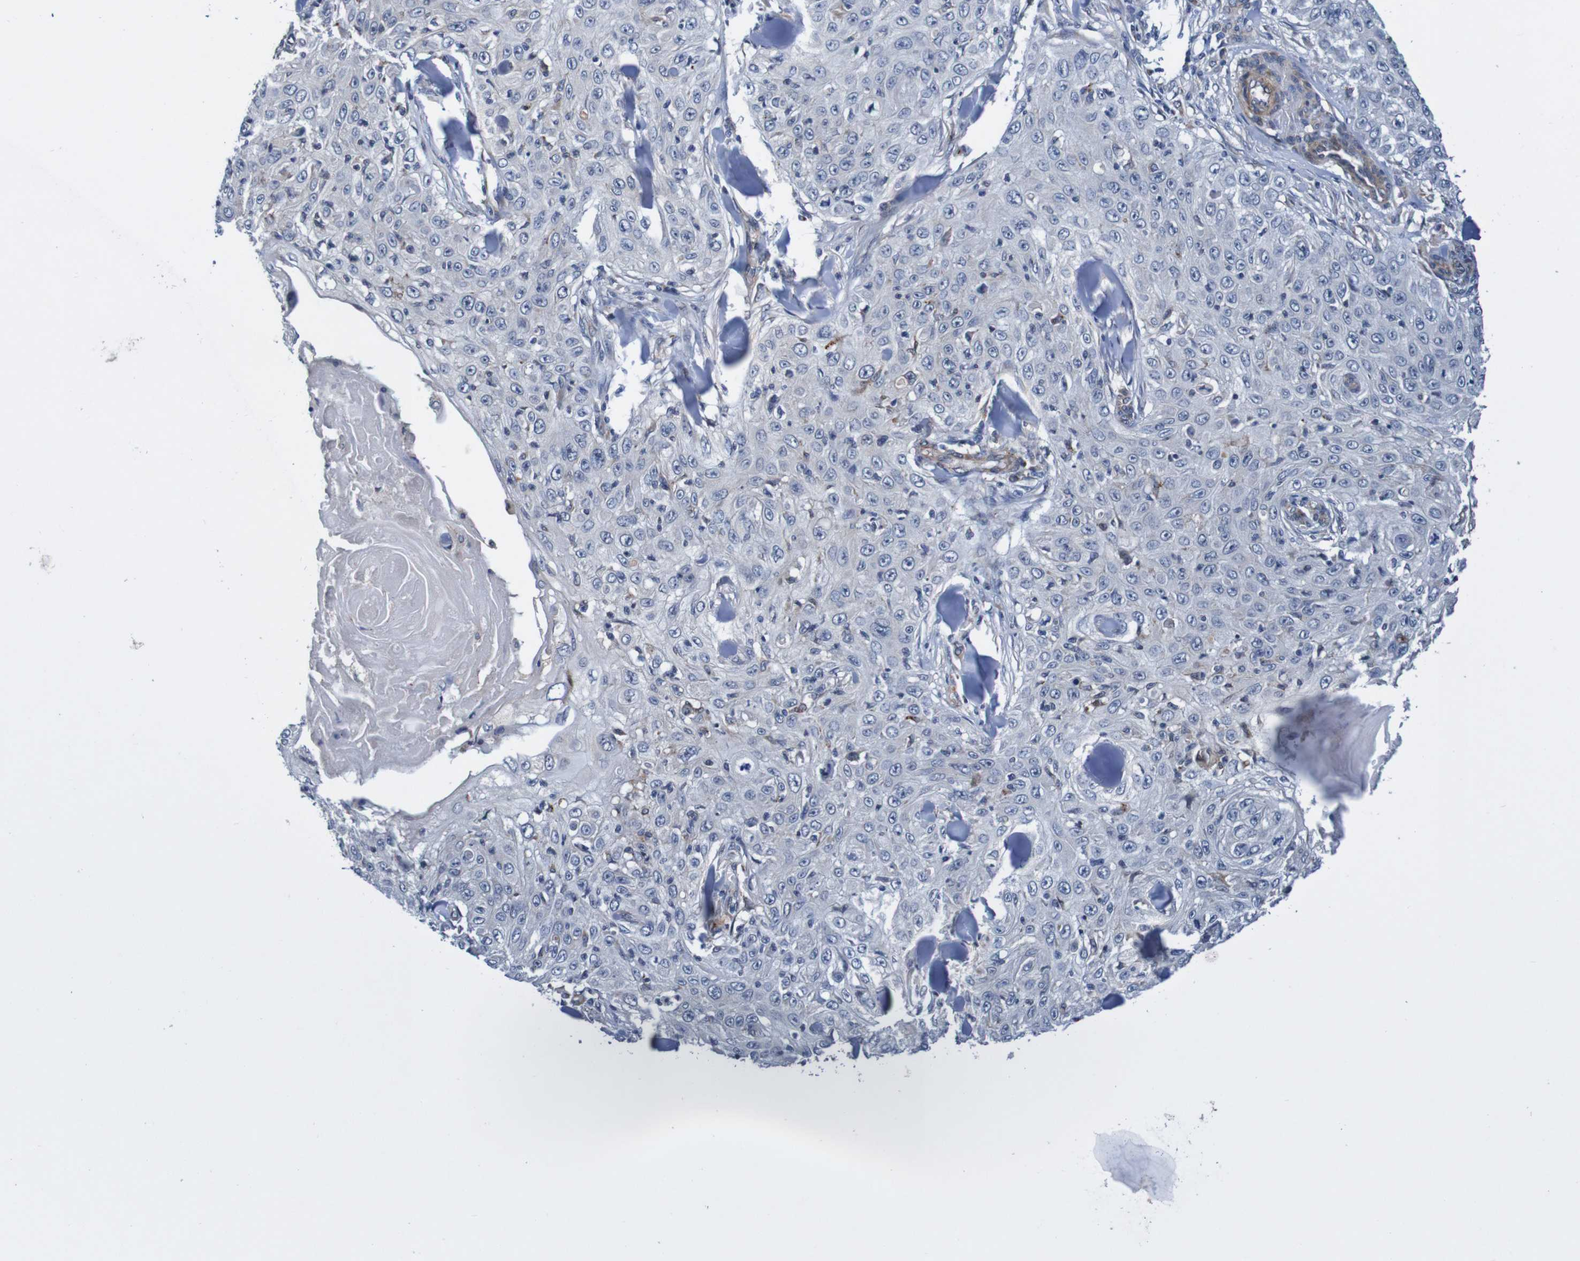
{"staining": {"intensity": "negative", "quantity": "none", "location": "none"}, "tissue": "skin cancer", "cell_type": "Tumor cells", "image_type": "cancer", "snomed": [{"axis": "morphology", "description": "Squamous cell carcinoma, NOS"}, {"axis": "topography", "description": "Skin"}], "caption": "Human skin cancer (squamous cell carcinoma) stained for a protein using IHC displays no expression in tumor cells.", "gene": "CPED1", "patient": {"sex": "male", "age": 86}}